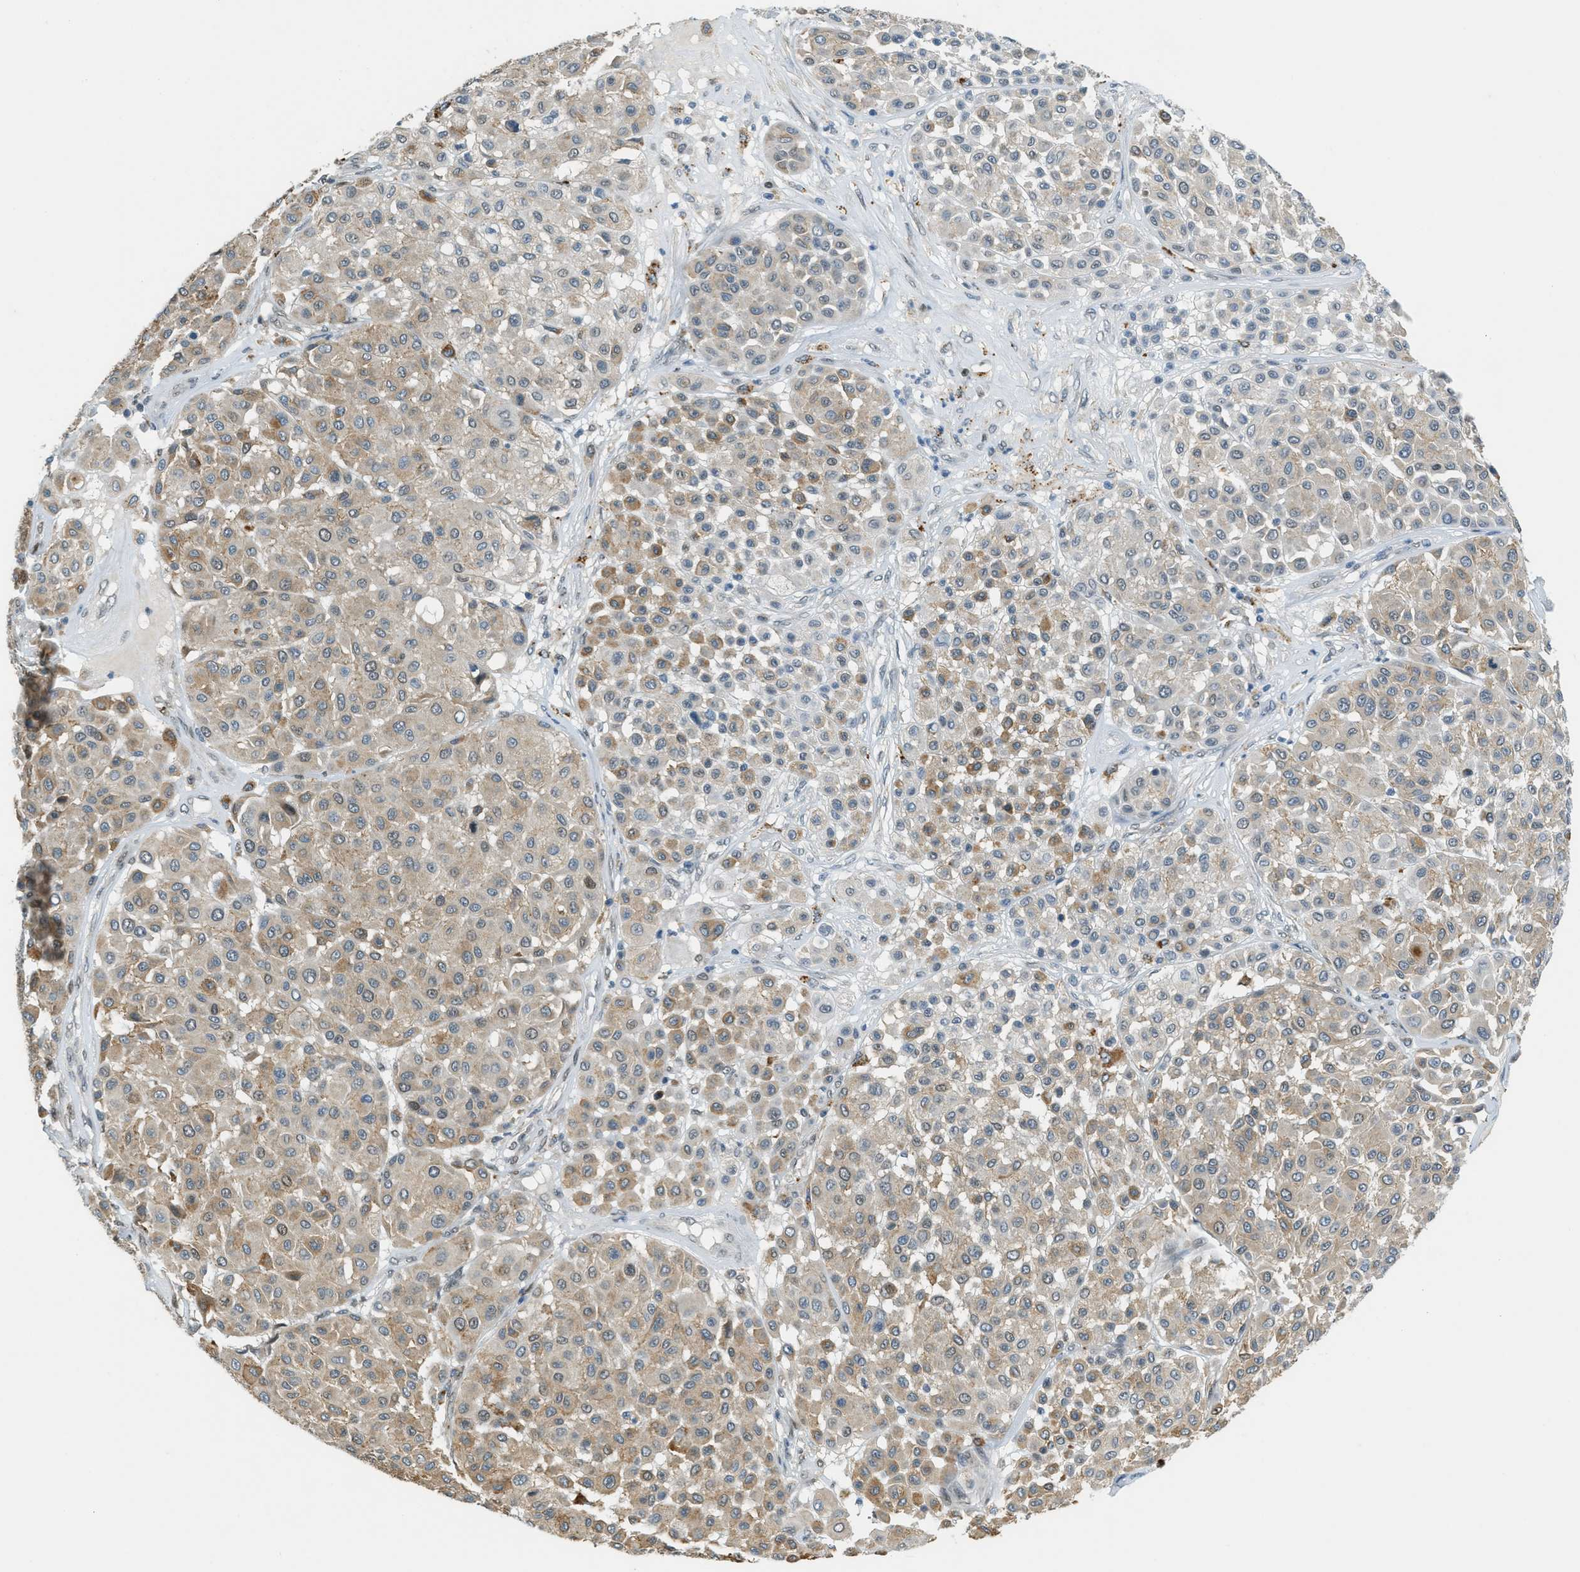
{"staining": {"intensity": "moderate", "quantity": "25%-75%", "location": "cytoplasmic/membranous"}, "tissue": "melanoma", "cell_type": "Tumor cells", "image_type": "cancer", "snomed": [{"axis": "morphology", "description": "Malignant melanoma, Metastatic site"}, {"axis": "topography", "description": "Soft tissue"}], "caption": "A brown stain labels moderate cytoplasmic/membranous positivity of a protein in melanoma tumor cells.", "gene": "TCF3", "patient": {"sex": "male", "age": 41}}